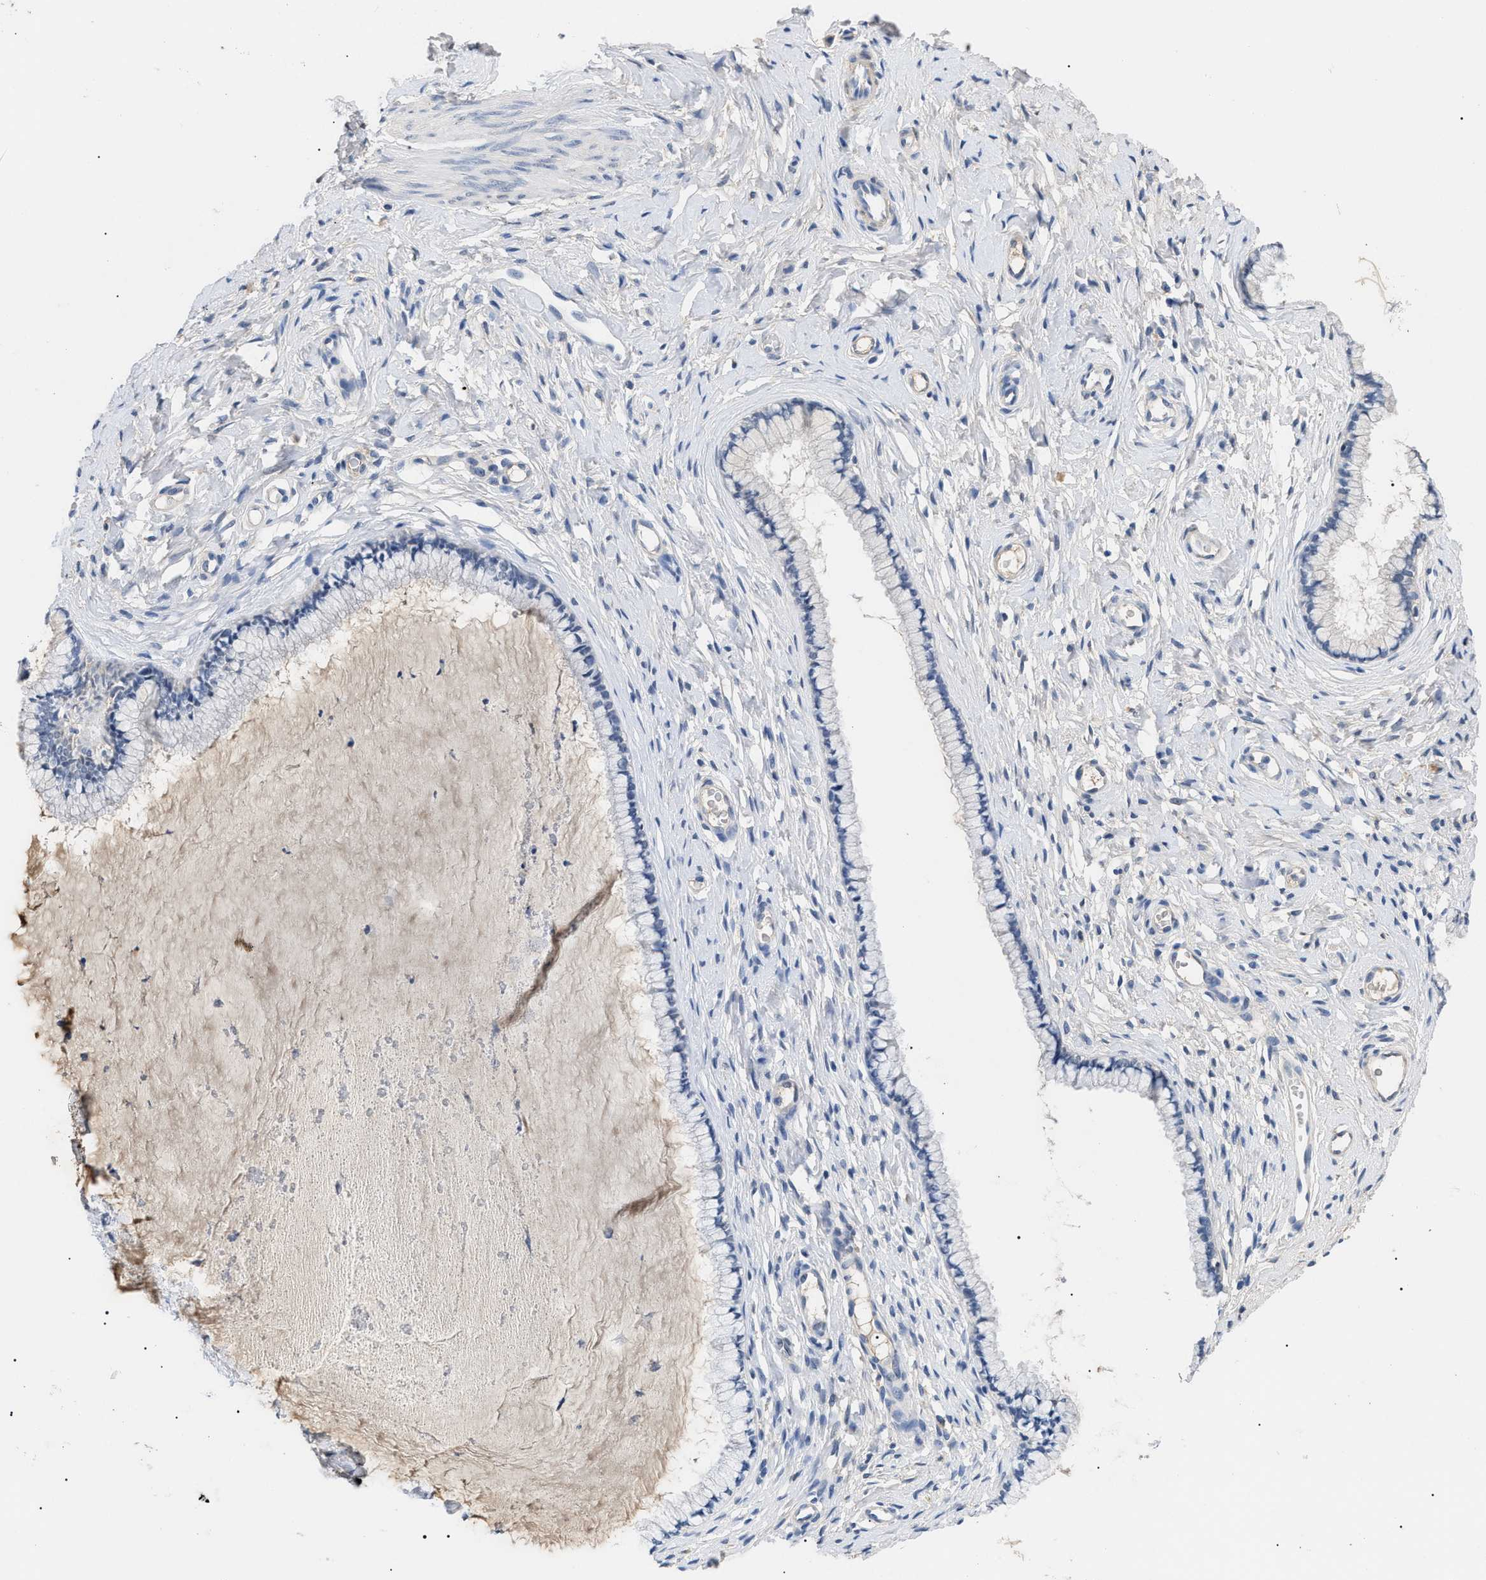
{"staining": {"intensity": "negative", "quantity": "none", "location": "none"}, "tissue": "cervix", "cell_type": "Glandular cells", "image_type": "normal", "snomed": [{"axis": "morphology", "description": "Normal tissue, NOS"}, {"axis": "topography", "description": "Cervix"}], "caption": "This is a micrograph of immunohistochemistry (IHC) staining of normal cervix, which shows no positivity in glandular cells.", "gene": "PRRT2", "patient": {"sex": "female", "age": 65}}